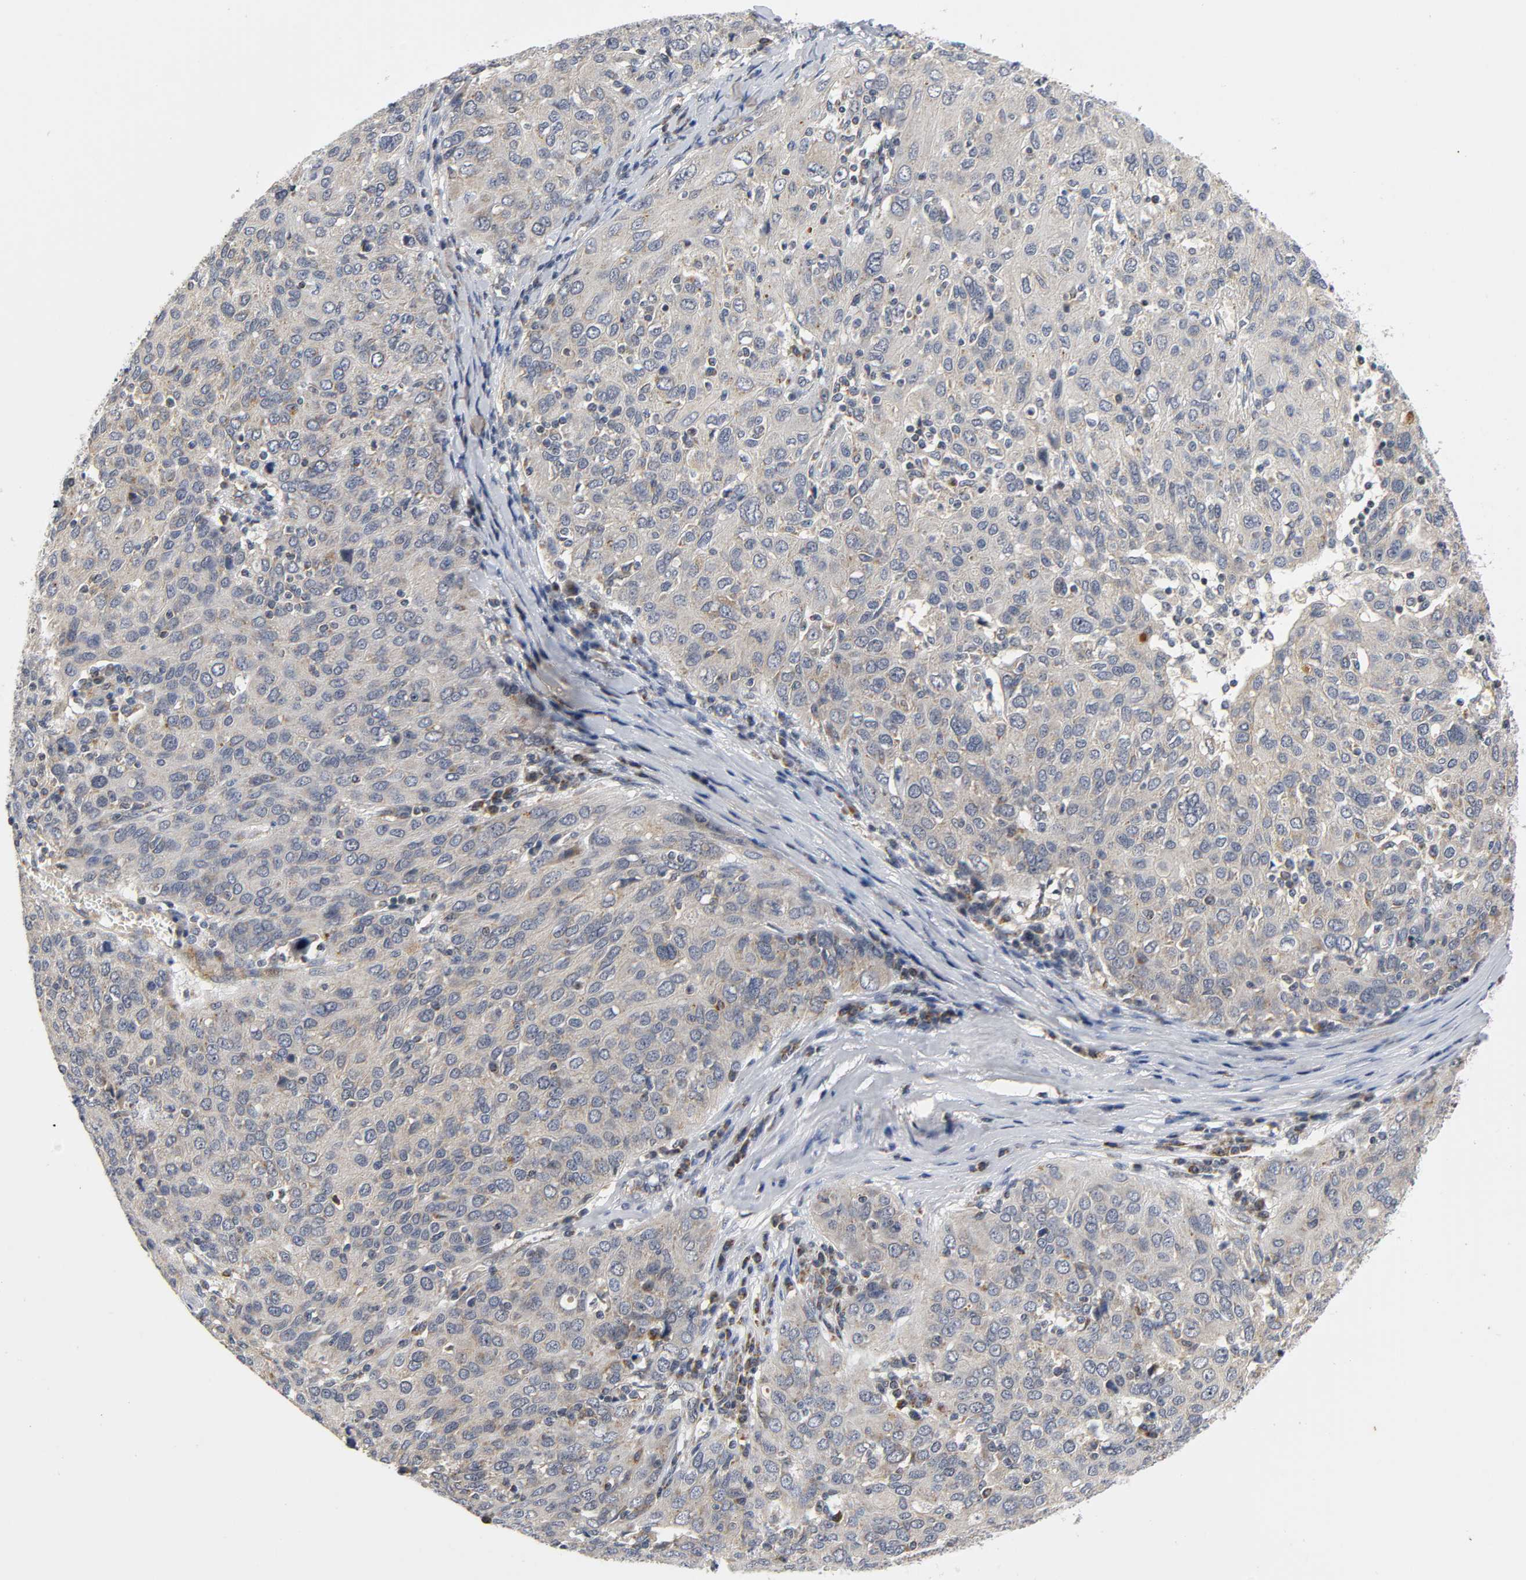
{"staining": {"intensity": "weak", "quantity": ">75%", "location": "cytoplasmic/membranous"}, "tissue": "ovarian cancer", "cell_type": "Tumor cells", "image_type": "cancer", "snomed": [{"axis": "morphology", "description": "Carcinoma, endometroid"}, {"axis": "topography", "description": "Ovary"}], "caption": "Human endometroid carcinoma (ovarian) stained with a brown dye displays weak cytoplasmic/membranous positive expression in about >75% of tumor cells.", "gene": "NRP1", "patient": {"sex": "female", "age": 50}}